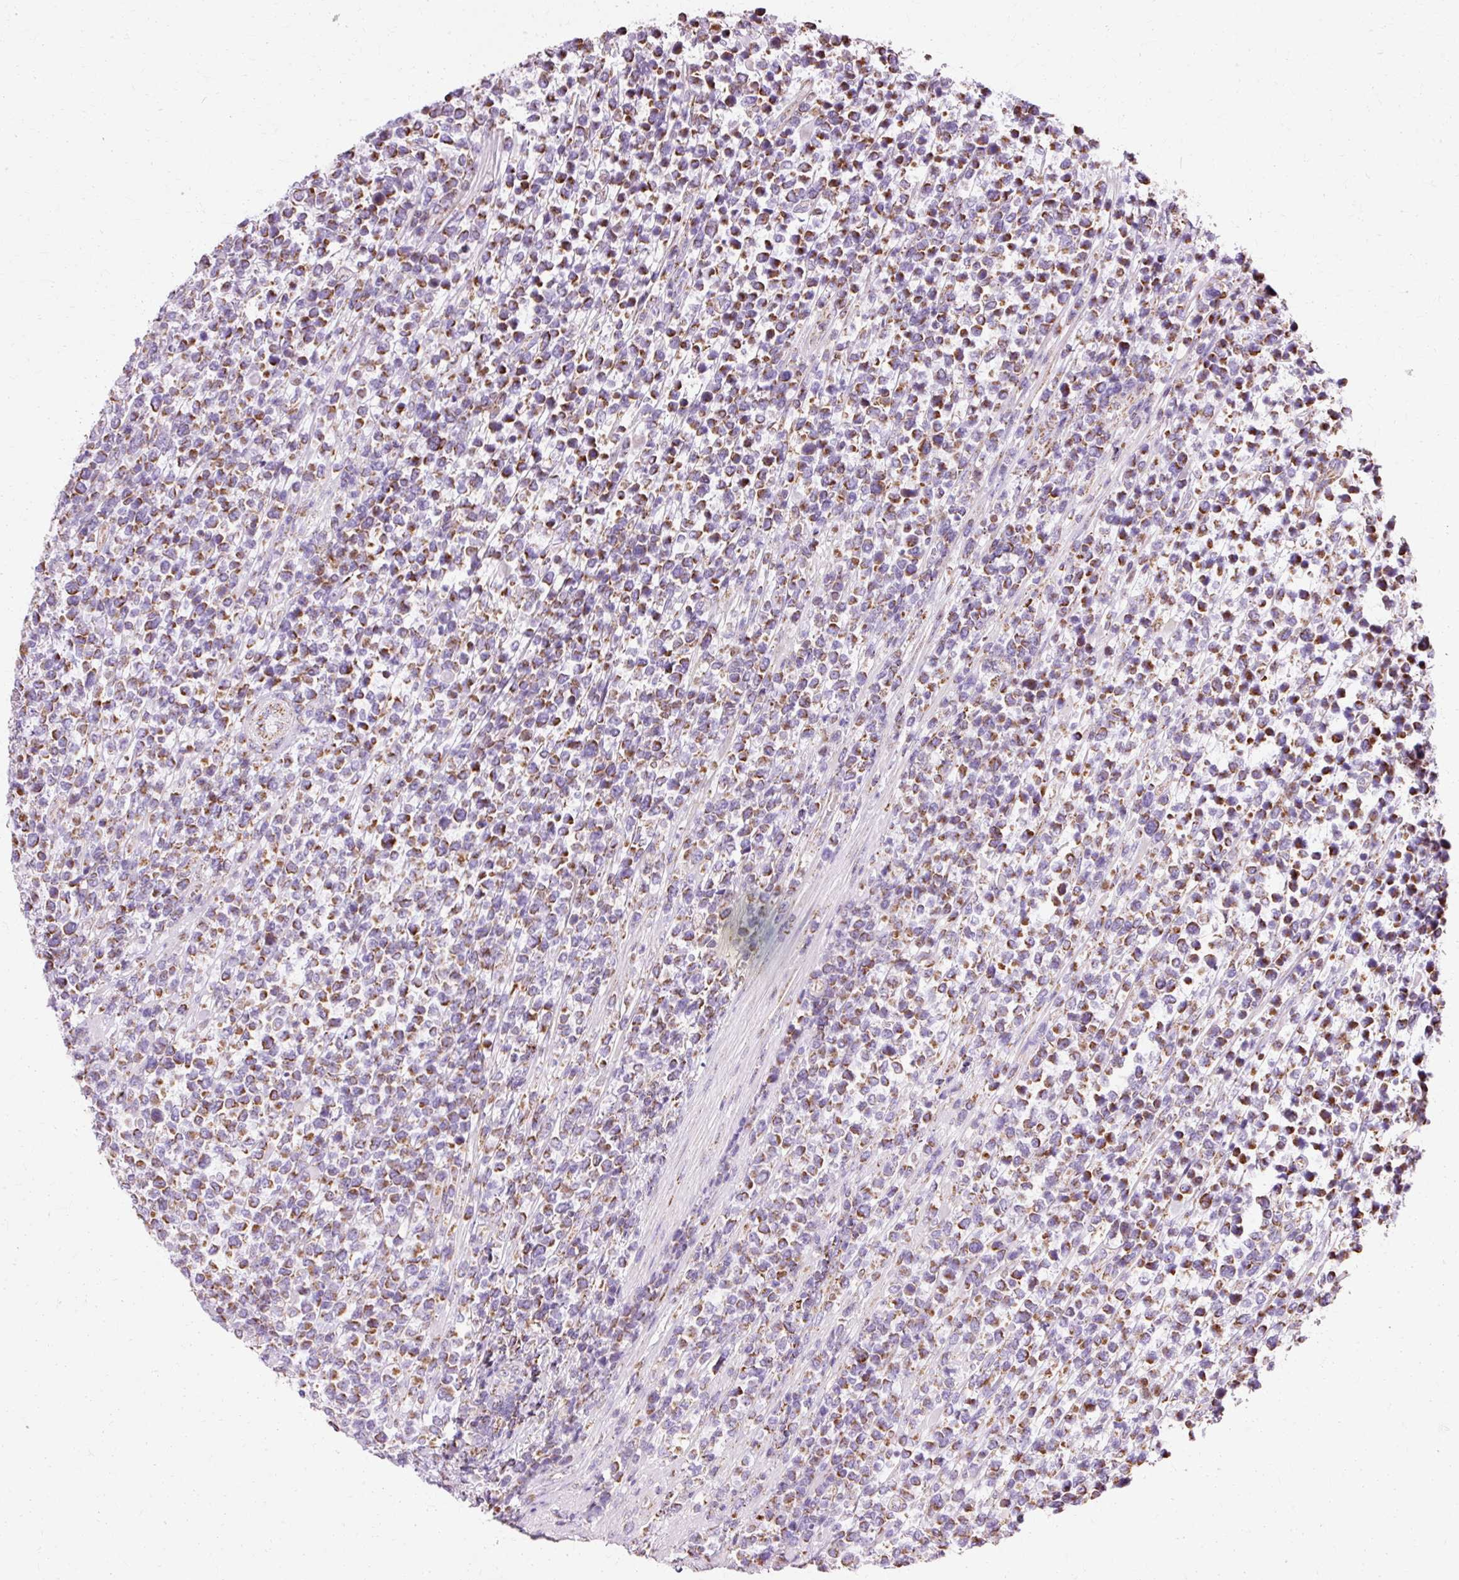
{"staining": {"intensity": "strong", "quantity": ">75%", "location": "cytoplasmic/membranous"}, "tissue": "lymphoma", "cell_type": "Tumor cells", "image_type": "cancer", "snomed": [{"axis": "morphology", "description": "Malignant lymphoma, non-Hodgkin's type, High grade"}, {"axis": "topography", "description": "Soft tissue"}], "caption": "Human high-grade malignant lymphoma, non-Hodgkin's type stained for a protein (brown) shows strong cytoplasmic/membranous positive positivity in about >75% of tumor cells.", "gene": "ATP5PO", "patient": {"sex": "female", "age": 56}}